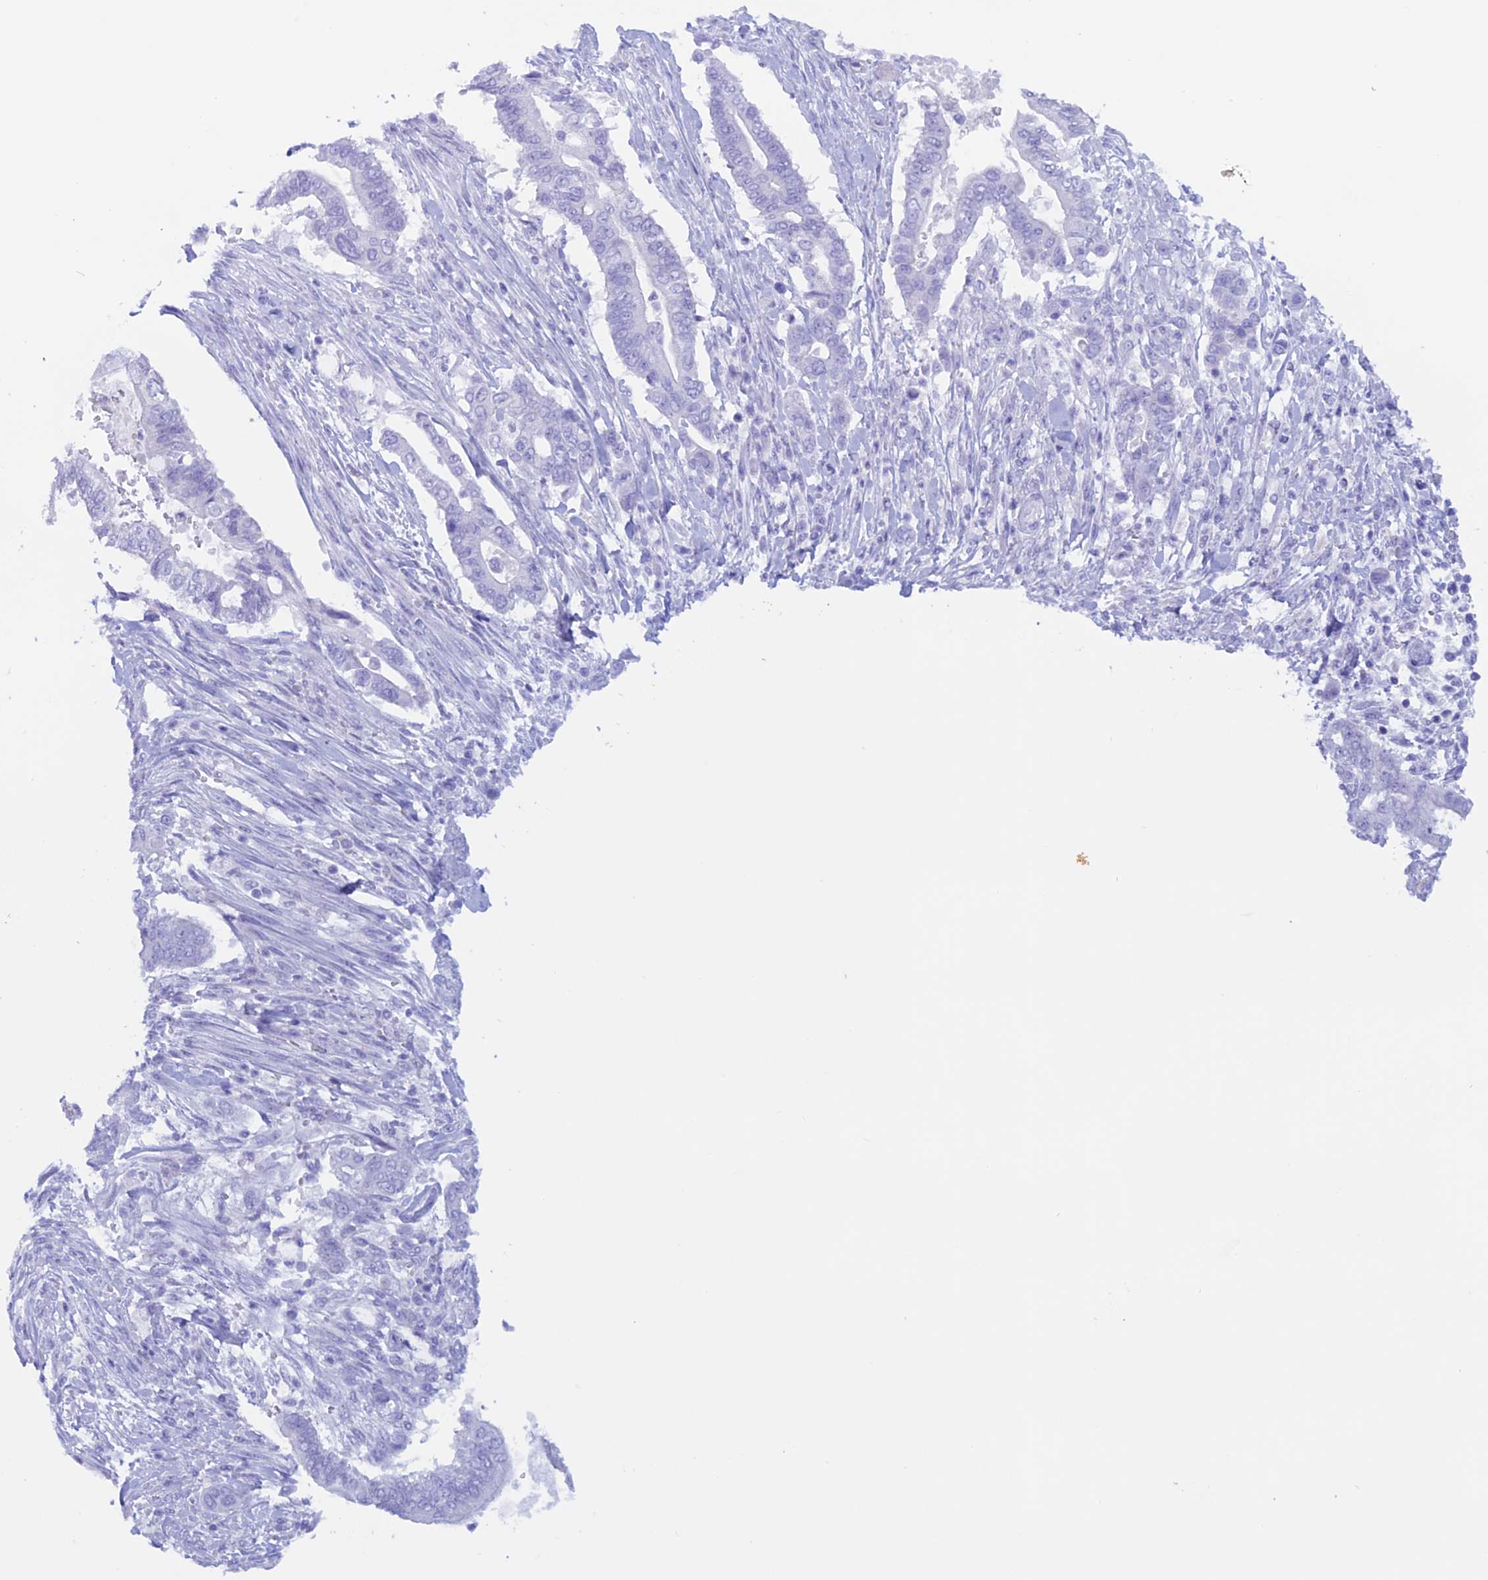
{"staining": {"intensity": "negative", "quantity": "none", "location": "none"}, "tissue": "pancreatic cancer", "cell_type": "Tumor cells", "image_type": "cancer", "snomed": [{"axis": "morphology", "description": "Adenocarcinoma, NOS"}, {"axis": "topography", "description": "Pancreas"}], "caption": "Pancreatic cancer stained for a protein using immunohistochemistry (IHC) reveals no expression tumor cells.", "gene": "RP1", "patient": {"sex": "male", "age": 68}}